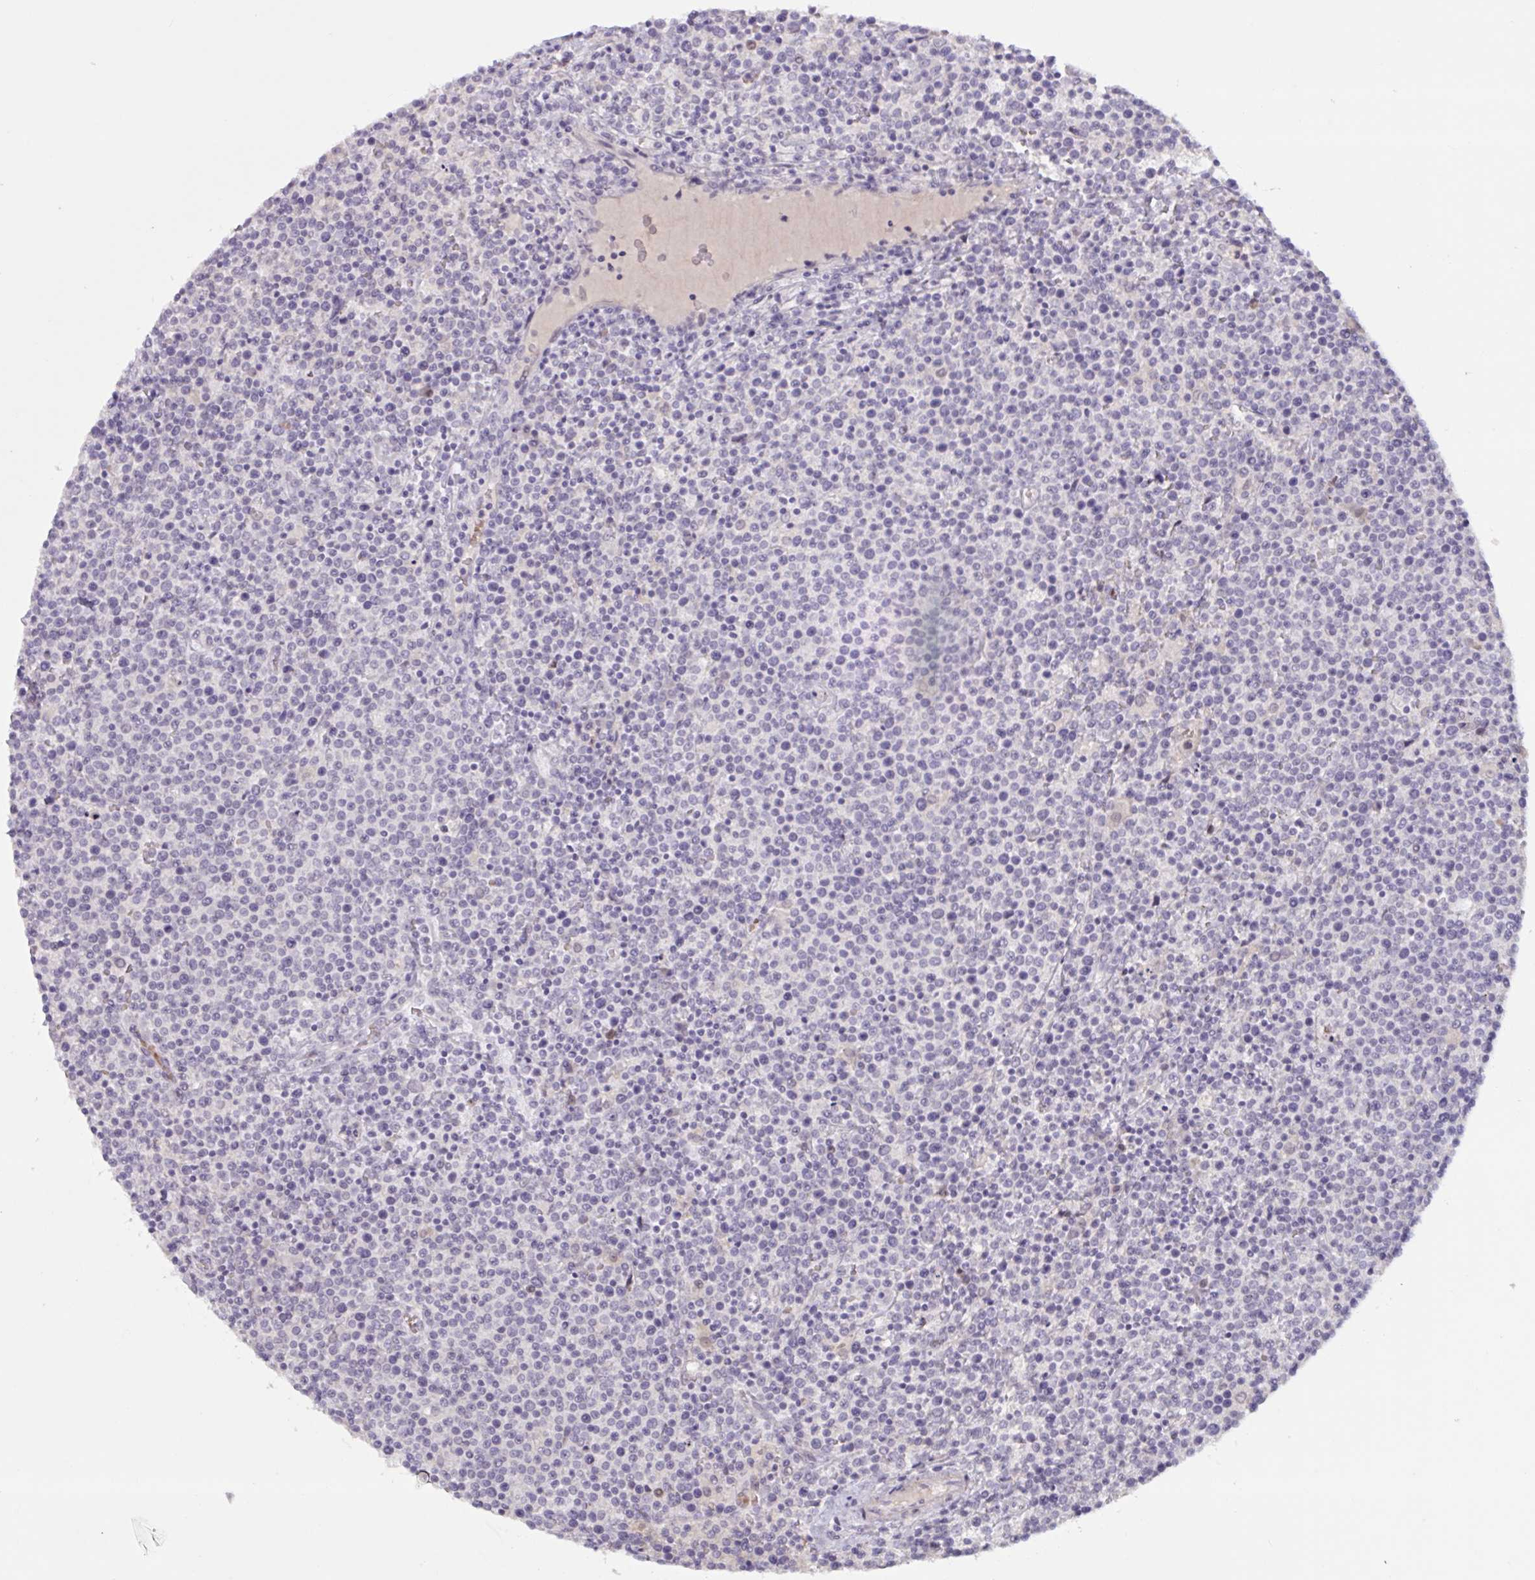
{"staining": {"intensity": "negative", "quantity": "none", "location": "none"}, "tissue": "lymphoma", "cell_type": "Tumor cells", "image_type": "cancer", "snomed": [{"axis": "morphology", "description": "Malignant lymphoma, non-Hodgkin's type, High grade"}, {"axis": "topography", "description": "Lymph node"}], "caption": "Immunohistochemical staining of lymphoma reveals no significant positivity in tumor cells.", "gene": "RFPL4B", "patient": {"sex": "male", "age": 61}}